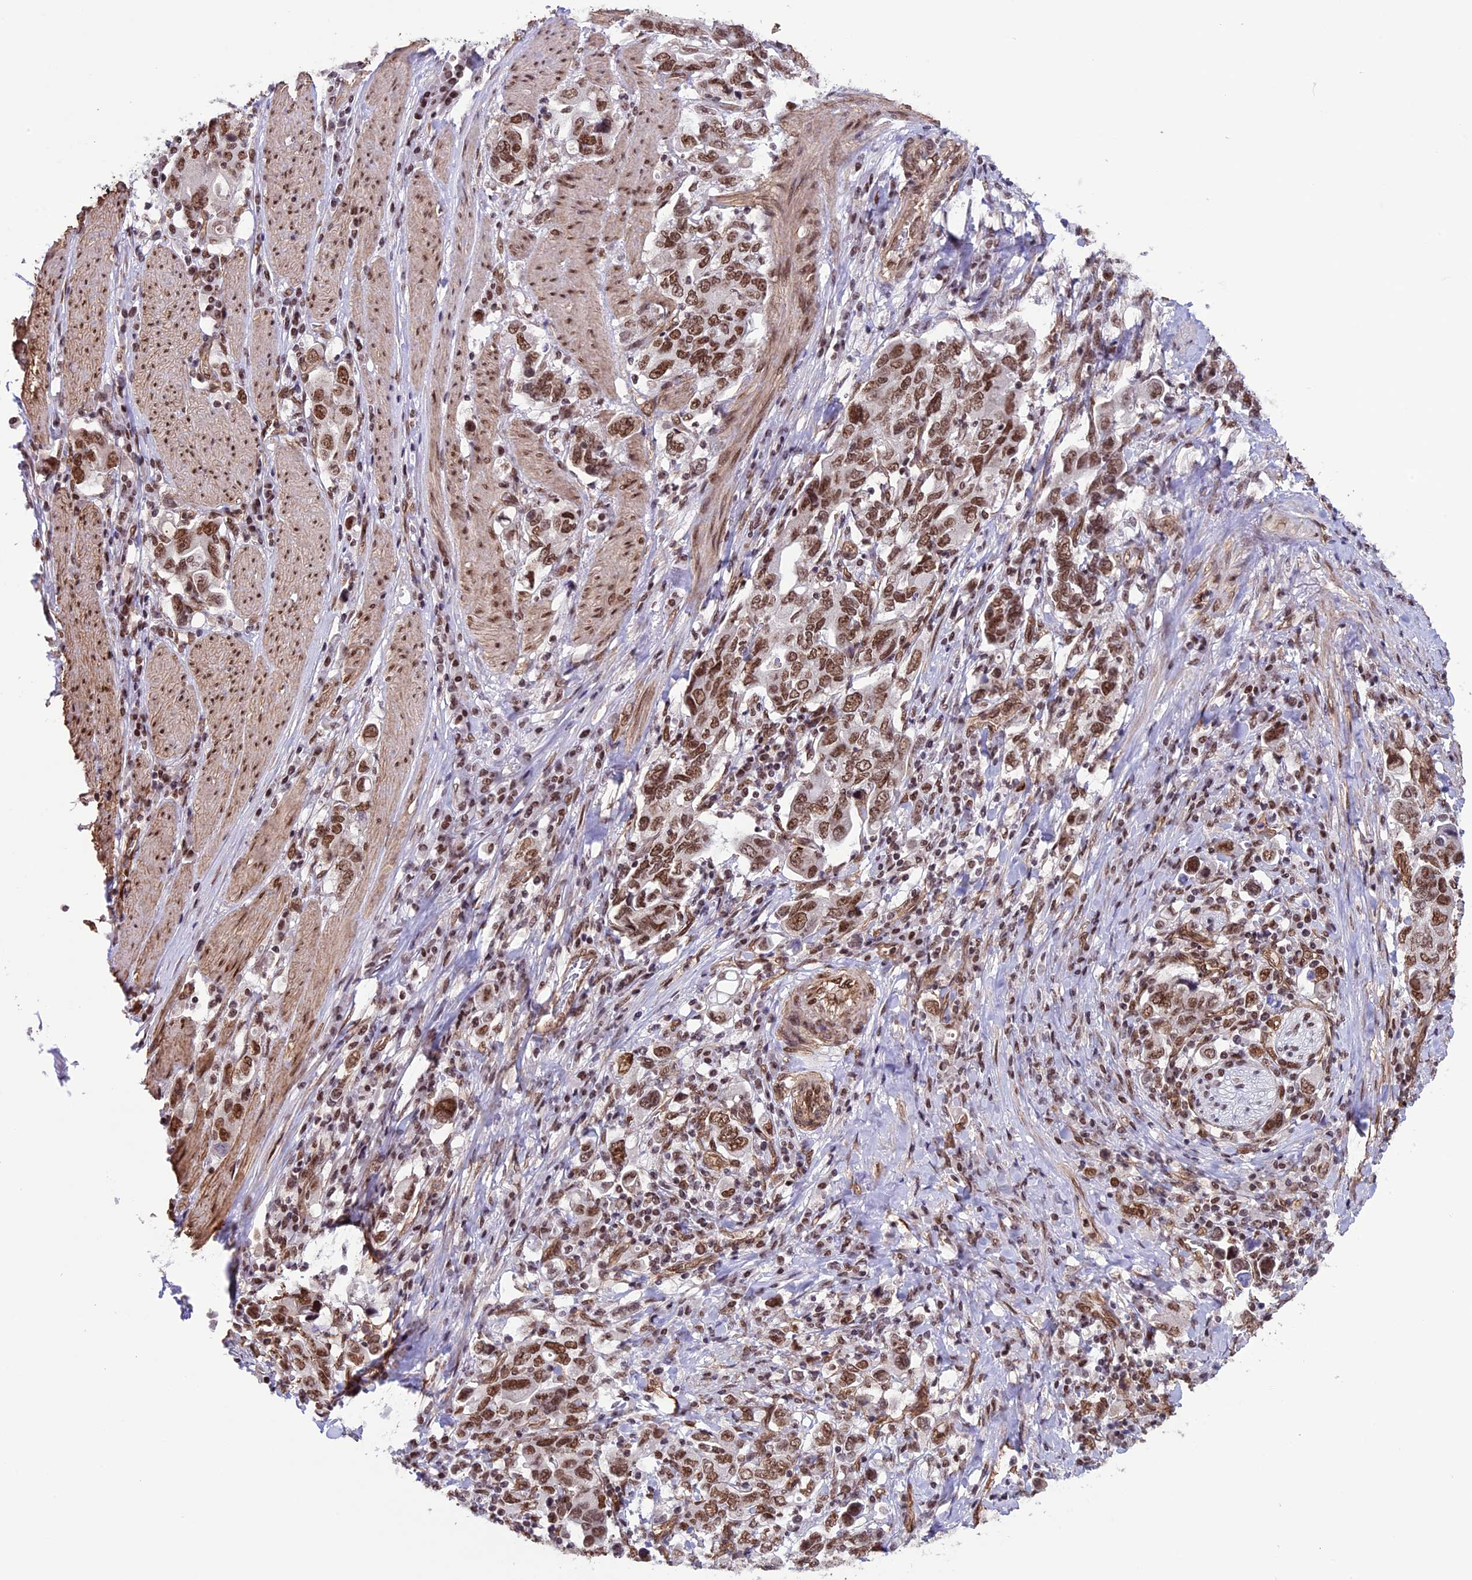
{"staining": {"intensity": "strong", "quantity": ">75%", "location": "nuclear"}, "tissue": "stomach cancer", "cell_type": "Tumor cells", "image_type": "cancer", "snomed": [{"axis": "morphology", "description": "Adenocarcinoma, NOS"}, {"axis": "topography", "description": "Stomach, upper"}, {"axis": "topography", "description": "Stomach"}], "caption": "Protein staining of stomach cancer tissue shows strong nuclear positivity in approximately >75% of tumor cells.", "gene": "MPHOSPH8", "patient": {"sex": "male", "age": 62}}